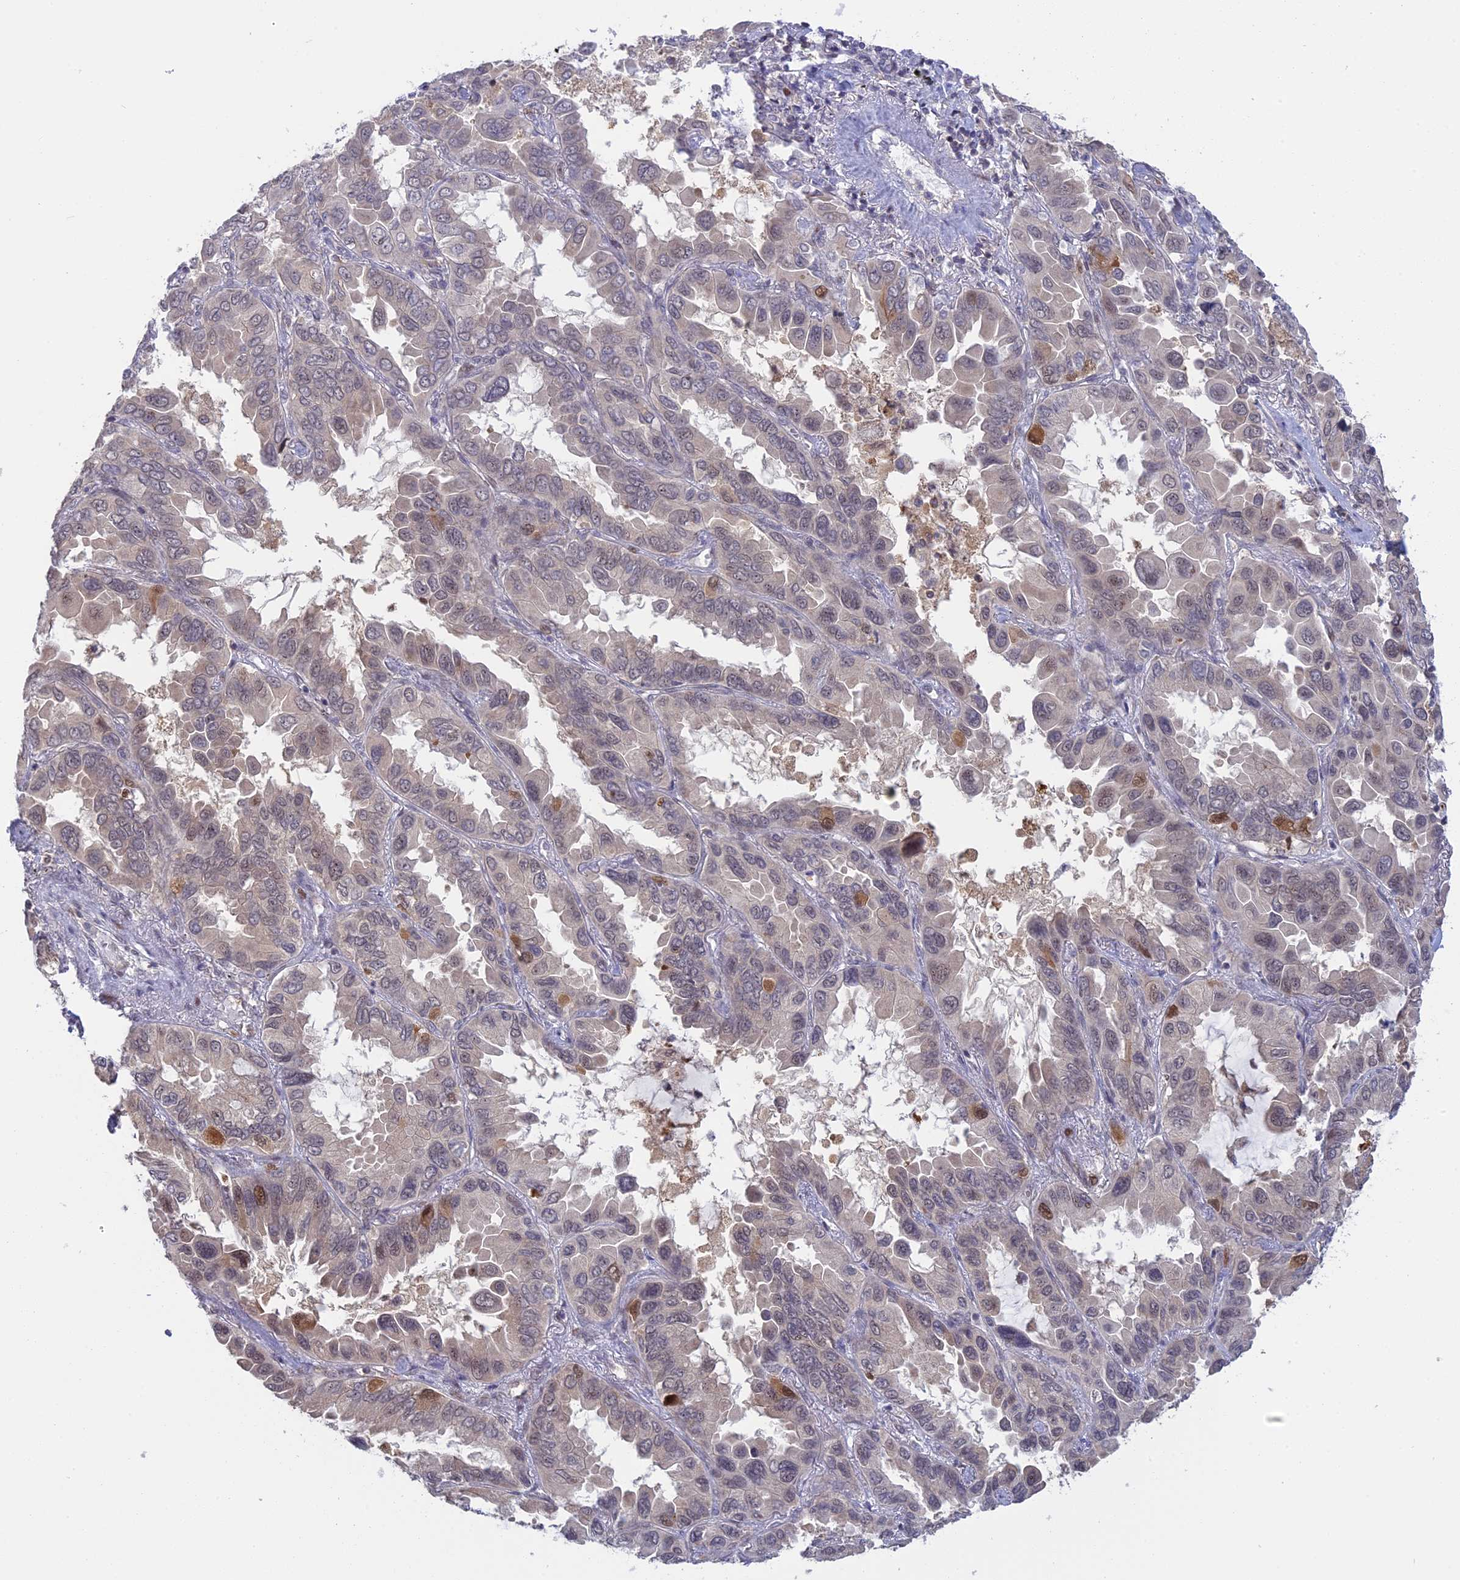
{"staining": {"intensity": "moderate", "quantity": "<25%", "location": "nuclear"}, "tissue": "lung cancer", "cell_type": "Tumor cells", "image_type": "cancer", "snomed": [{"axis": "morphology", "description": "Adenocarcinoma, NOS"}, {"axis": "topography", "description": "Lung"}], "caption": "Moderate nuclear positivity is present in about <25% of tumor cells in lung cancer (adenocarcinoma). (IHC, brightfield microscopy, high magnification).", "gene": "GSKIP", "patient": {"sex": "male", "age": 64}}